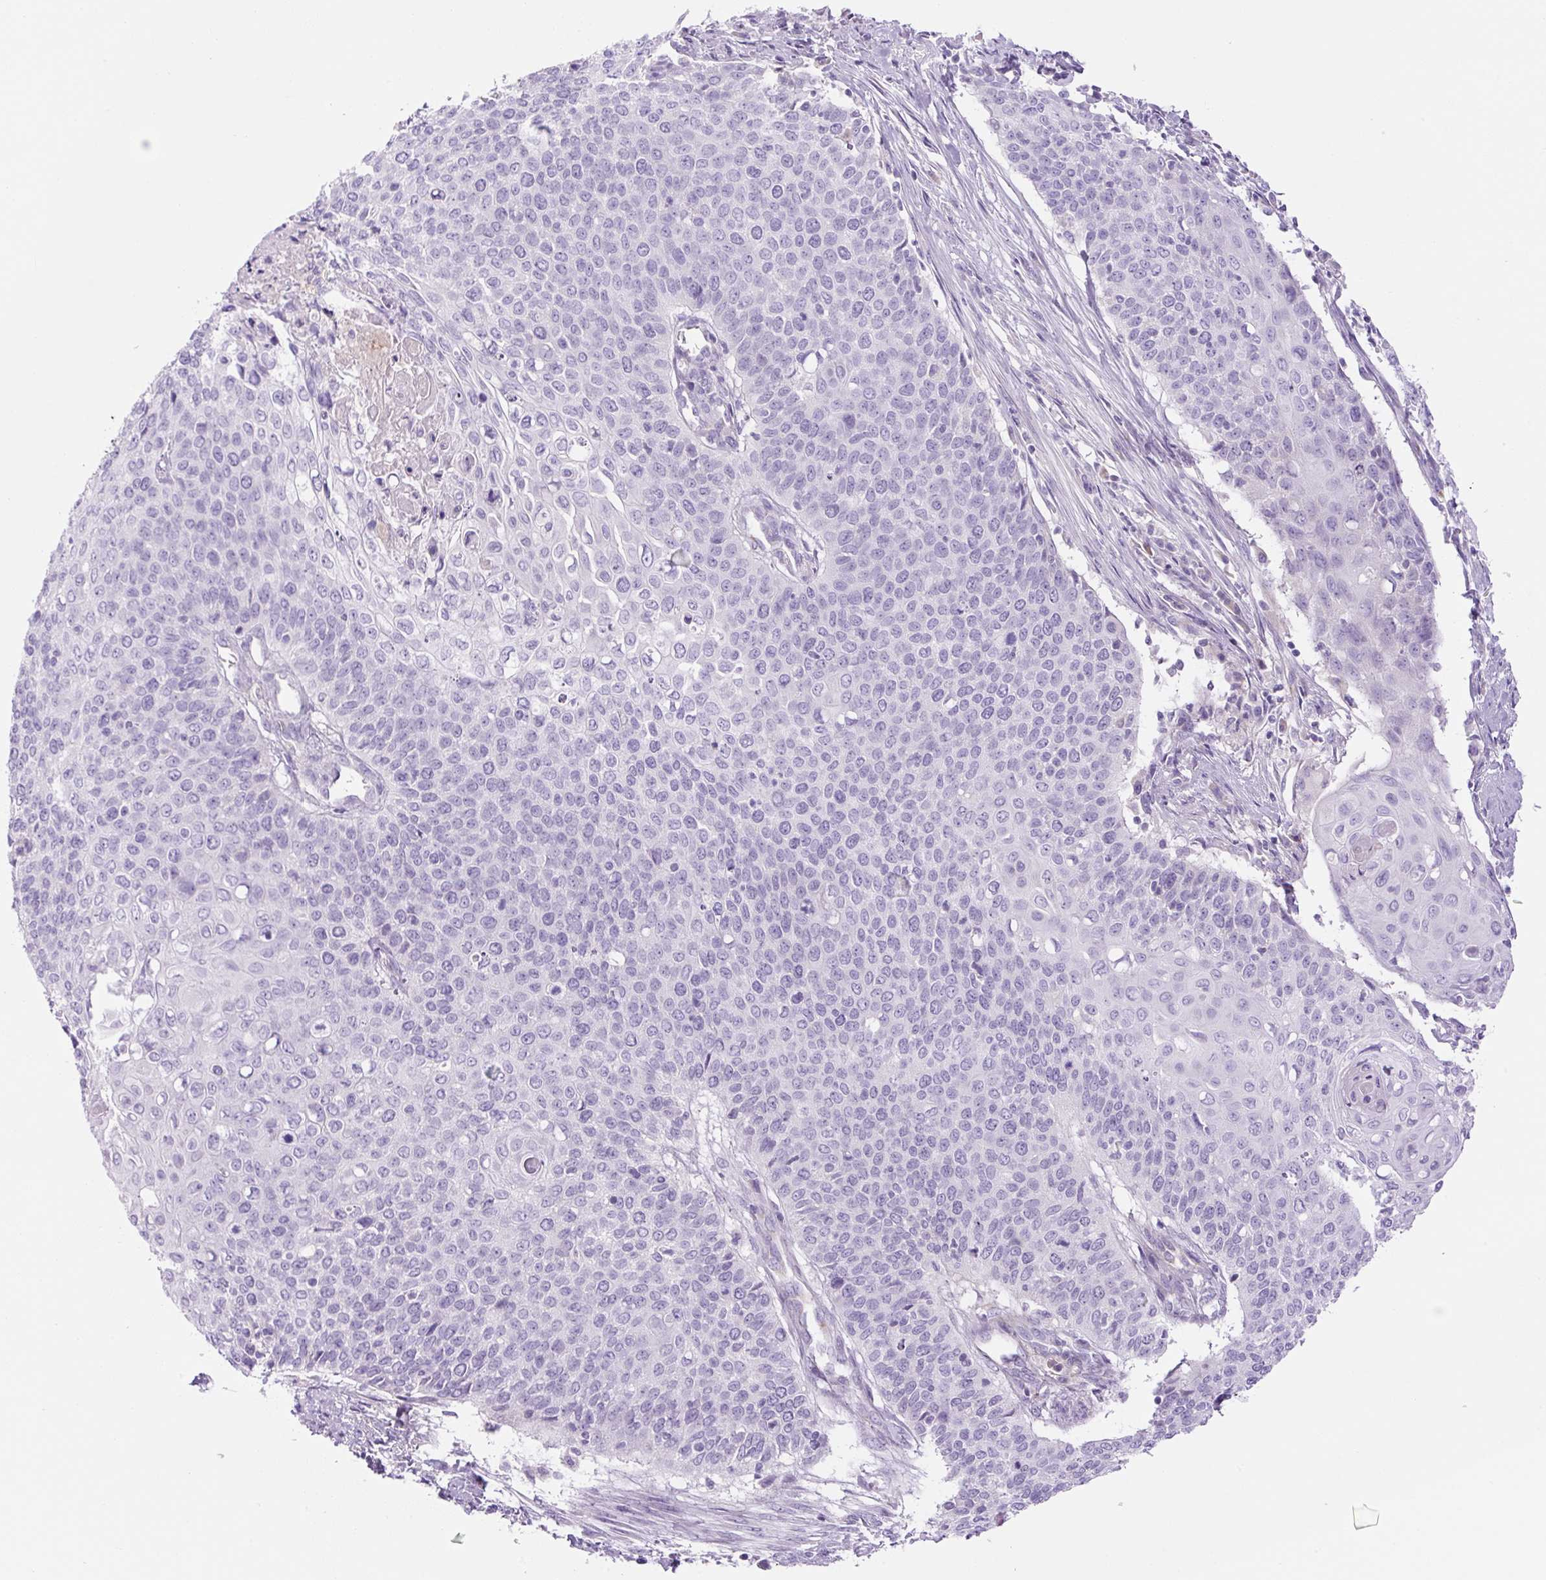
{"staining": {"intensity": "negative", "quantity": "none", "location": "none"}, "tissue": "cervical cancer", "cell_type": "Tumor cells", "image_type": "cancer", "snomed": [{"axis": "morphology", "description": "Squamous cell carcinoma, NOS"}, {"axis": "topography", "description": "Cervix"}], "caption": "Tumor cells show no significant expression in cervical cancer.", "gene": "RSPO4", "patient": {"sex": "female", "age": 39}}